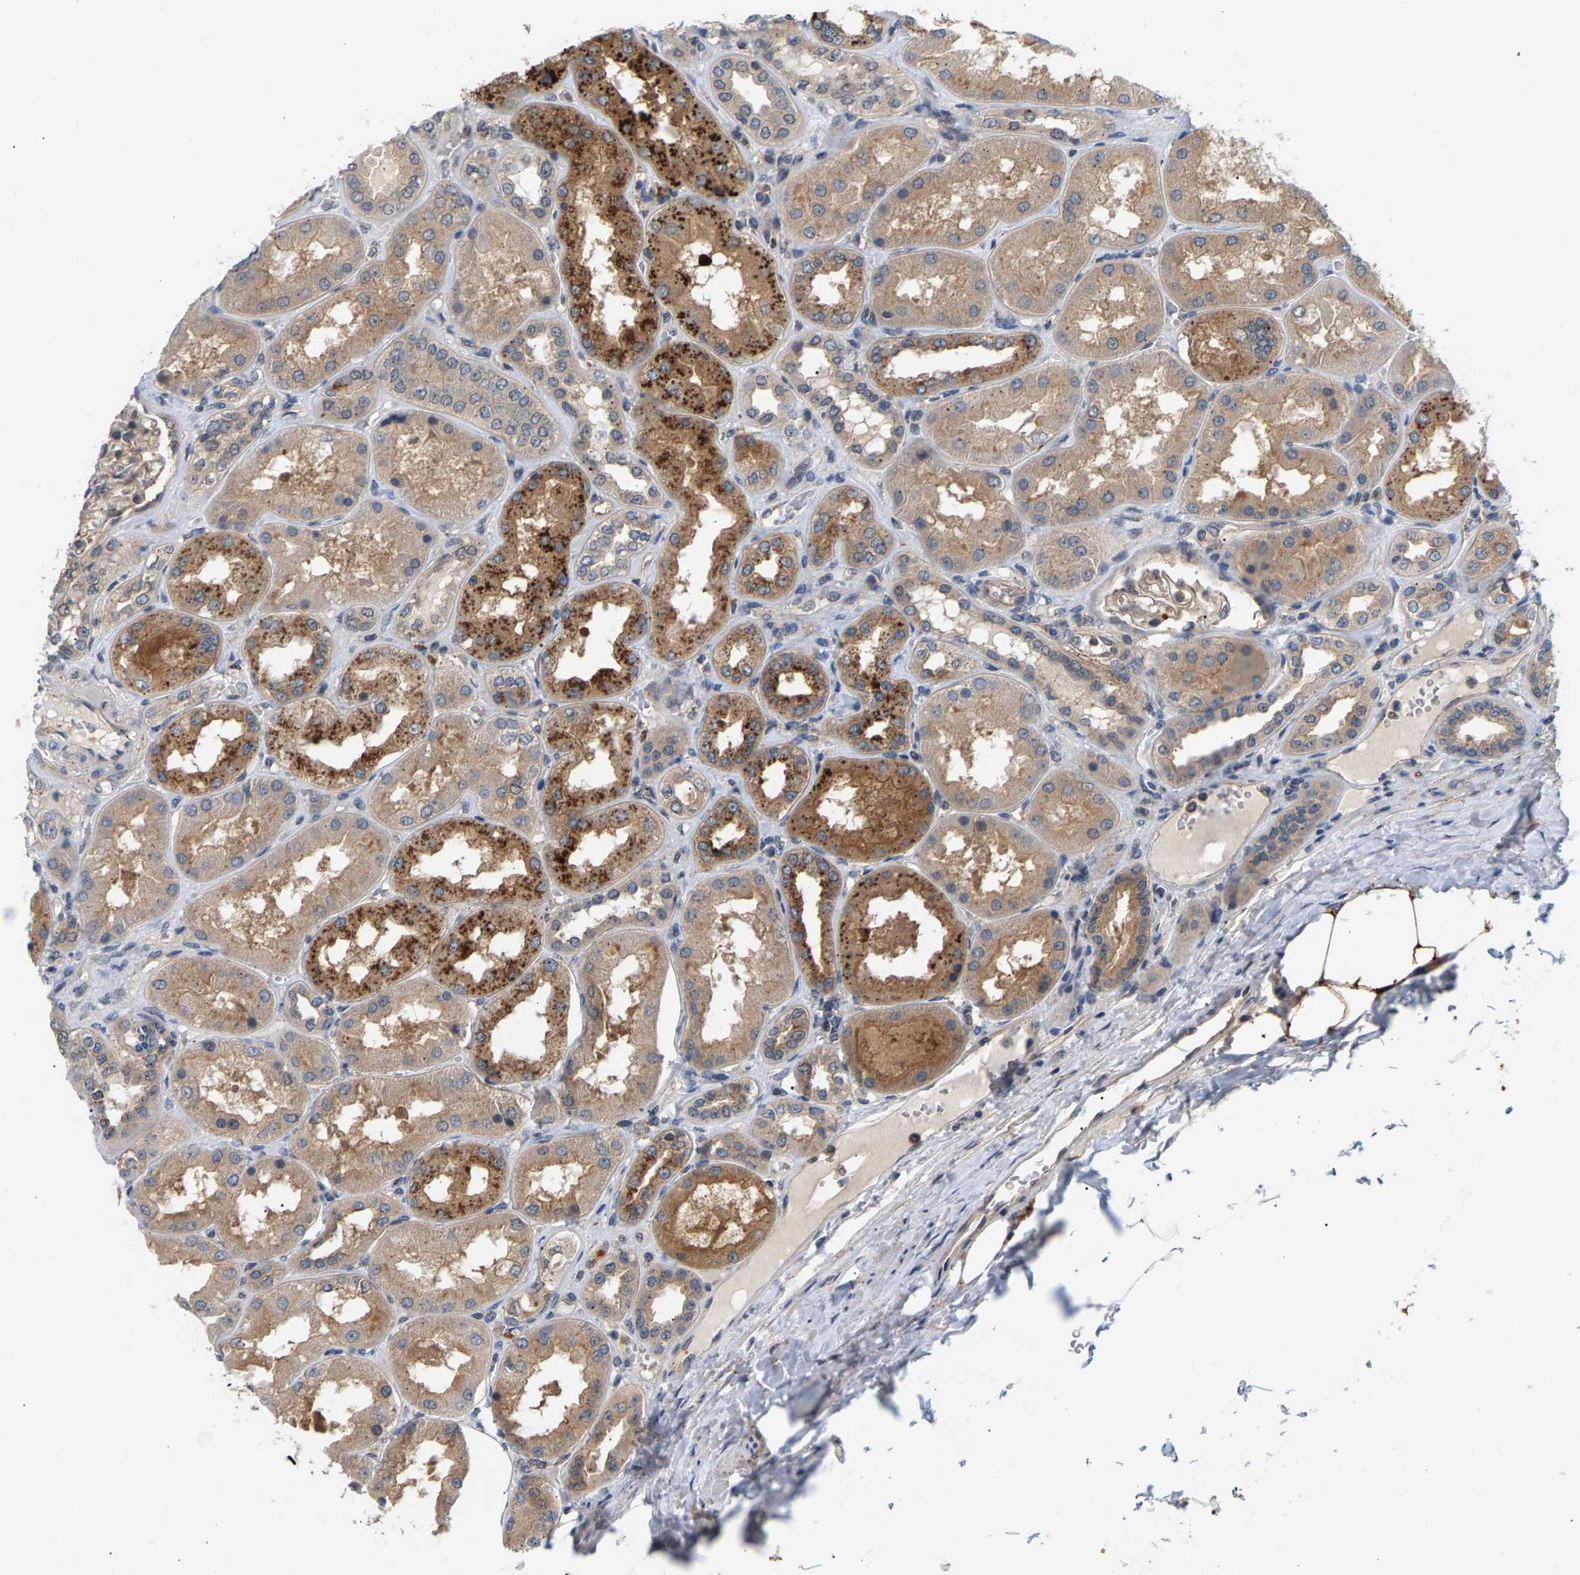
{"staining": {"intensity": "moderate", "quantity": ">75%", "location": "cytoplasmic/membranous"}, "tissue": "kidney", "cell_type": "Cells in glomeruli", "image_type": "normal", "snomed": [{"axis": "morphology", "description": "Normal tissue, NOS"}, {"axis": "topography", "description": "Kidney"}], "caption": "Kidney stained for a protein (brown) shows moderate cytoplasmic/membranous positive positivity in about >75% of cells in glomeruli.", "gene": "MAP2K5", "patient": {"sex": "female", "age": 56}}